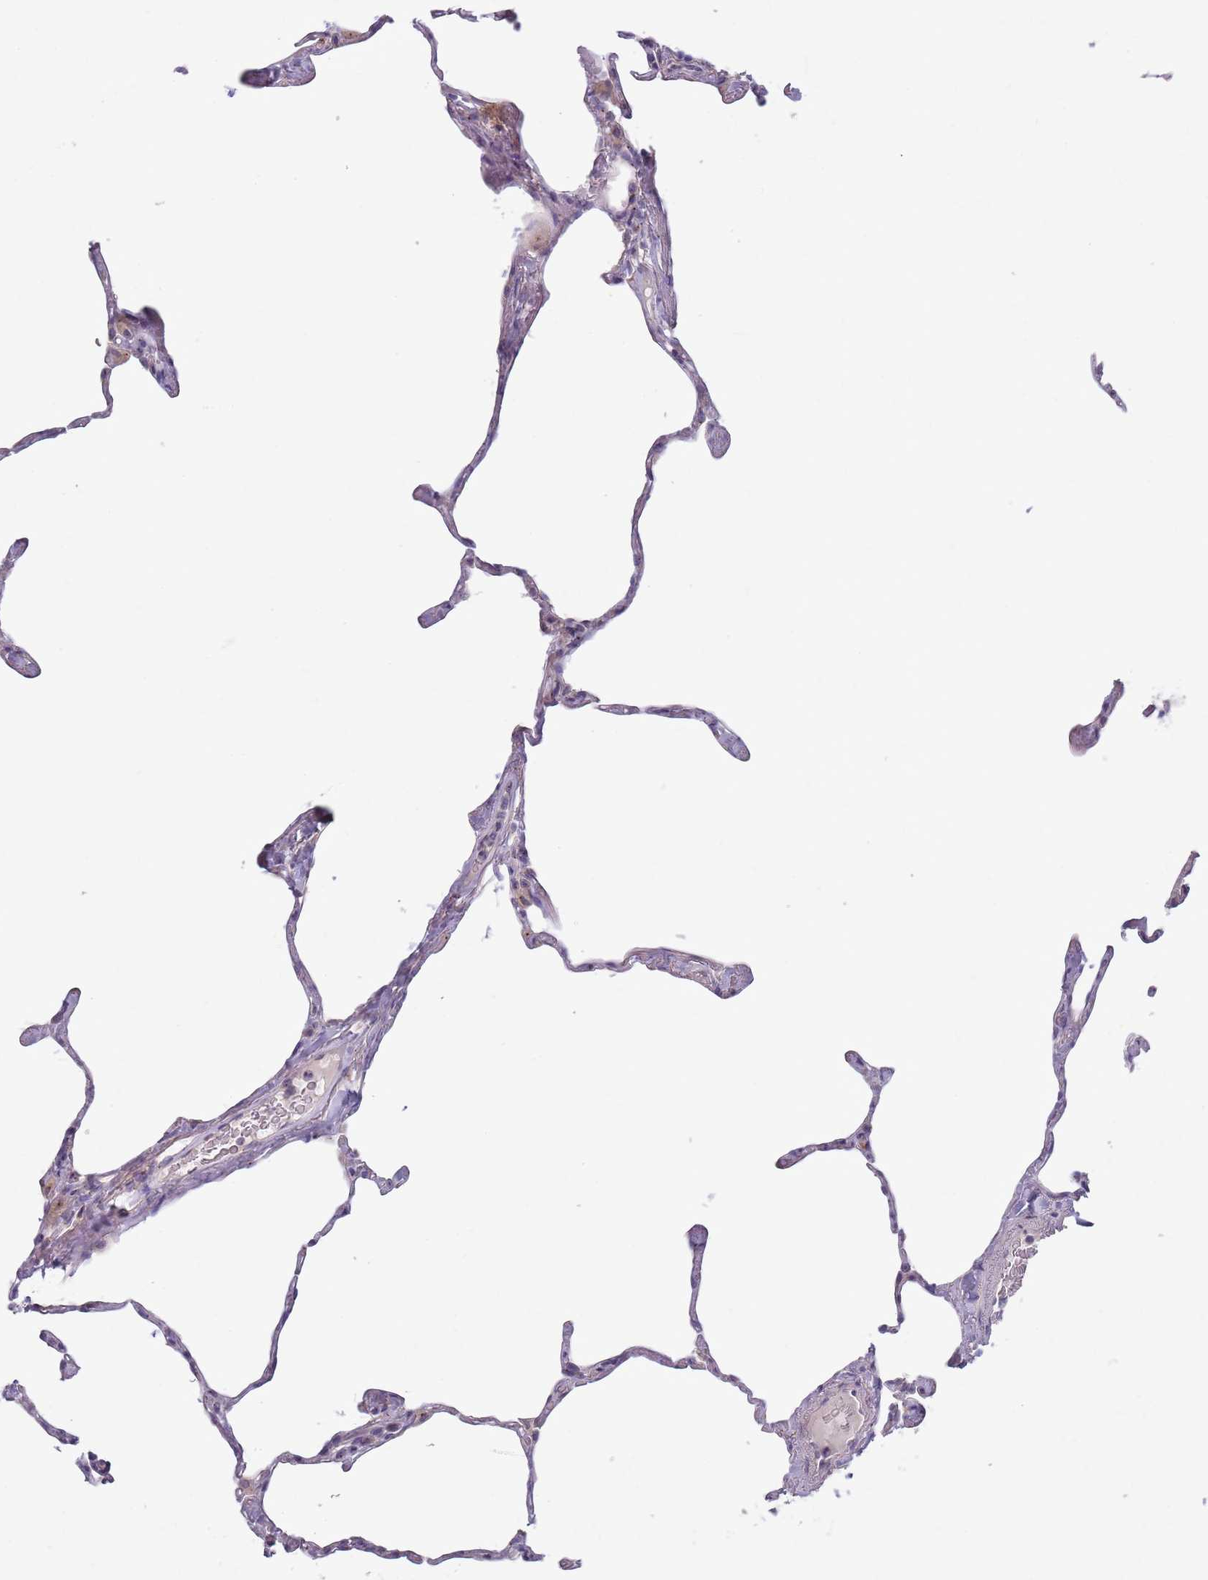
{"staining": {"intensity": "negative", "quantity": "none", "location": "none"}, "tissue": "lung", "cell_type": "Alveolar cells", "image_type": "normal", "snomed": [{"axis": "morphology", "description": "Normal tissue, NOS"}, {"axis": "topography", "description": "Lung"}], "caption": "Micrograph shows no protein staining in alveolar cells of normal lung. The staining is performed using DAB brown chromogen with nuclei counter-stained in using hematoxylin.", "gene": "LTB", "patient": {"sex": "male", "age": 65}}